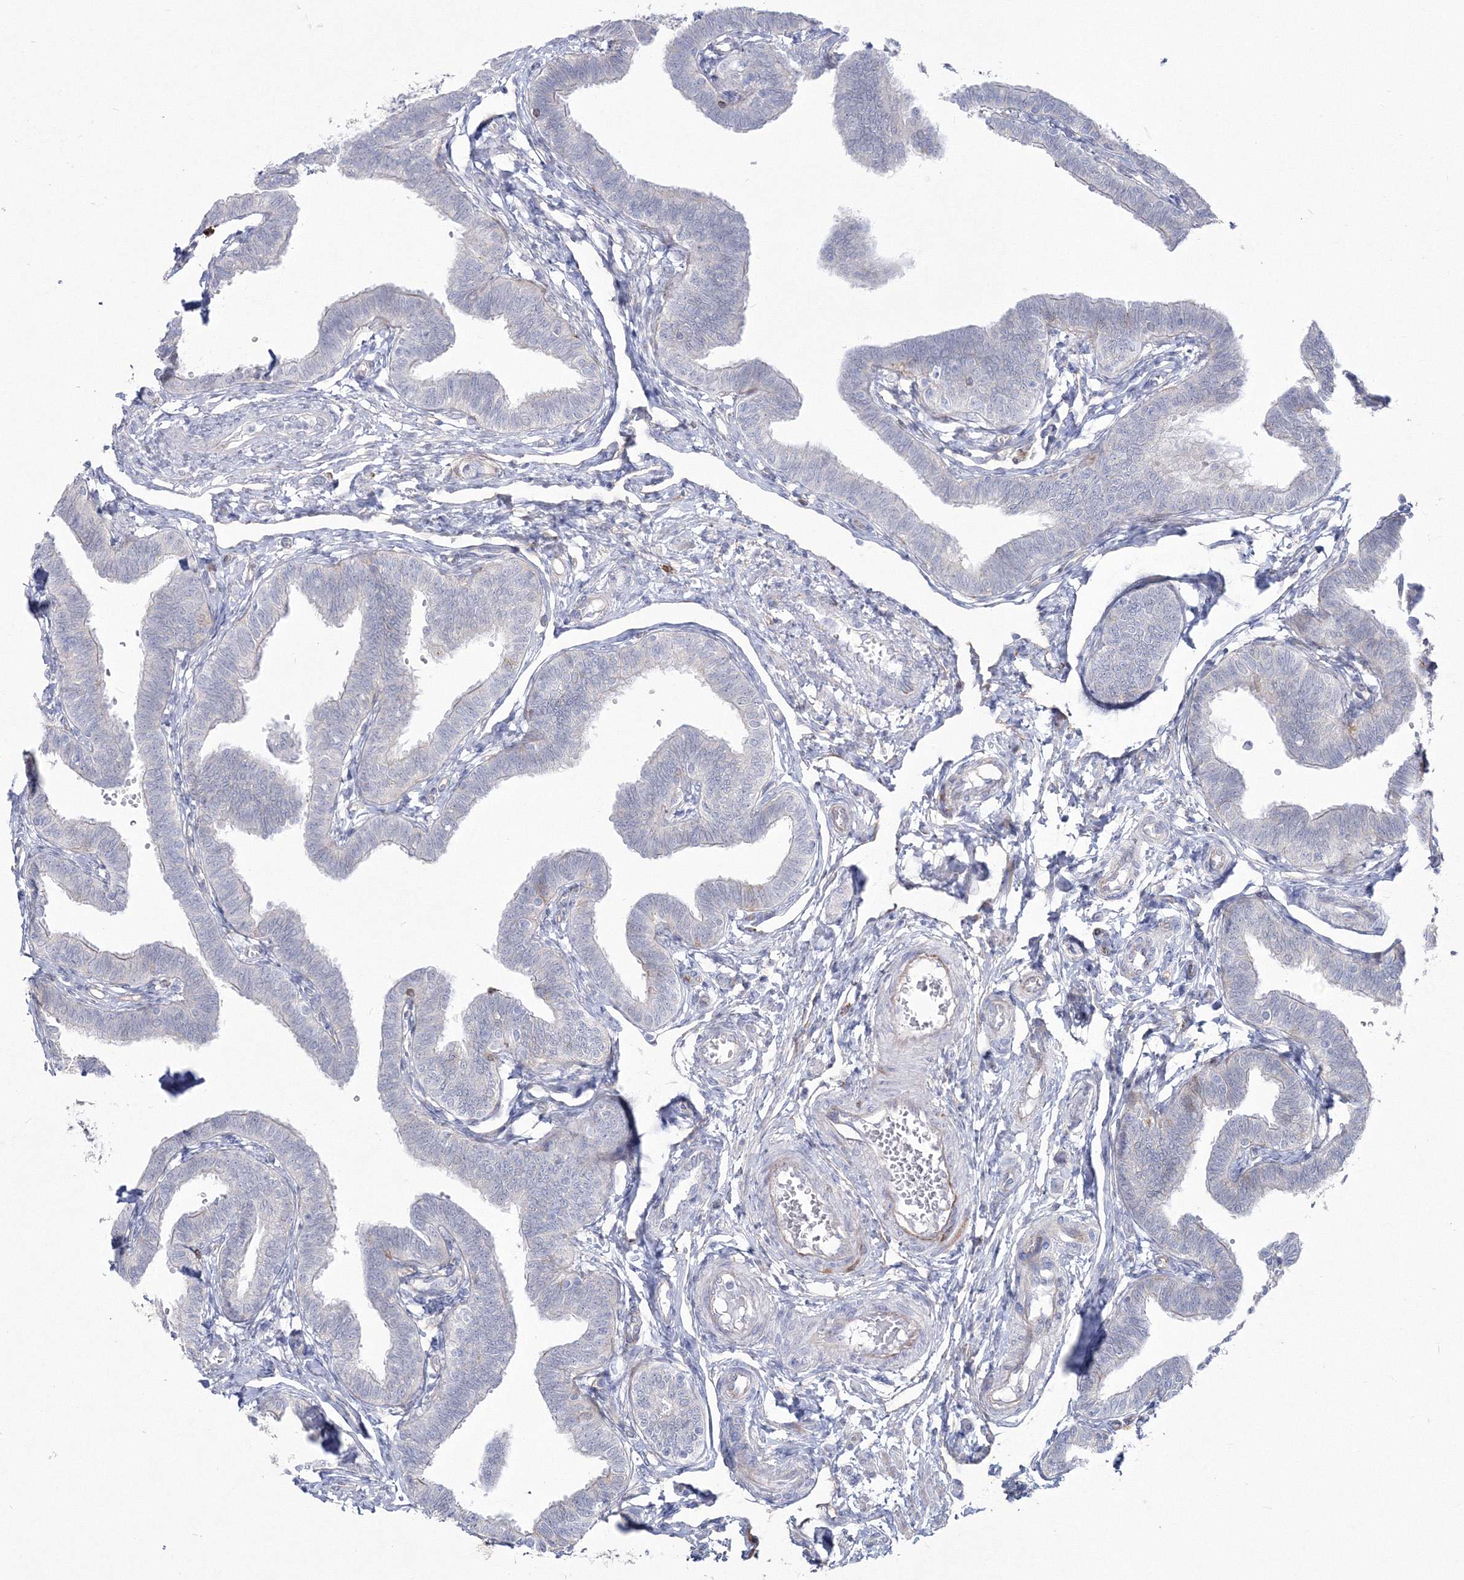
{"staining": {"intensity": "negative", "quantity": "none", "location": "none"}, "tissue": "fallopian tube", "cell_type": "Glandular cells", "image_type": "normal", "snomed": [{"axis": "morphology", "description": "Normal tissue, NOS"}, {"axis": "topography", "description": "Fallopian tube"}, {"axis": "topography", "description": "Ovary"}], "caption": "Immunohistochemical staining of benign human fallopian tube exhibits no significant expression in glandular cells. The staining was performed using DAB (3,3'-diaminobenzidine) to visualize the protein expression in brown, while the nuclei were stained in blue with hematoxylin (Magnification: 20x).", "gene": "HYAL2", "patient": {"sex": "female", "age": 23}}